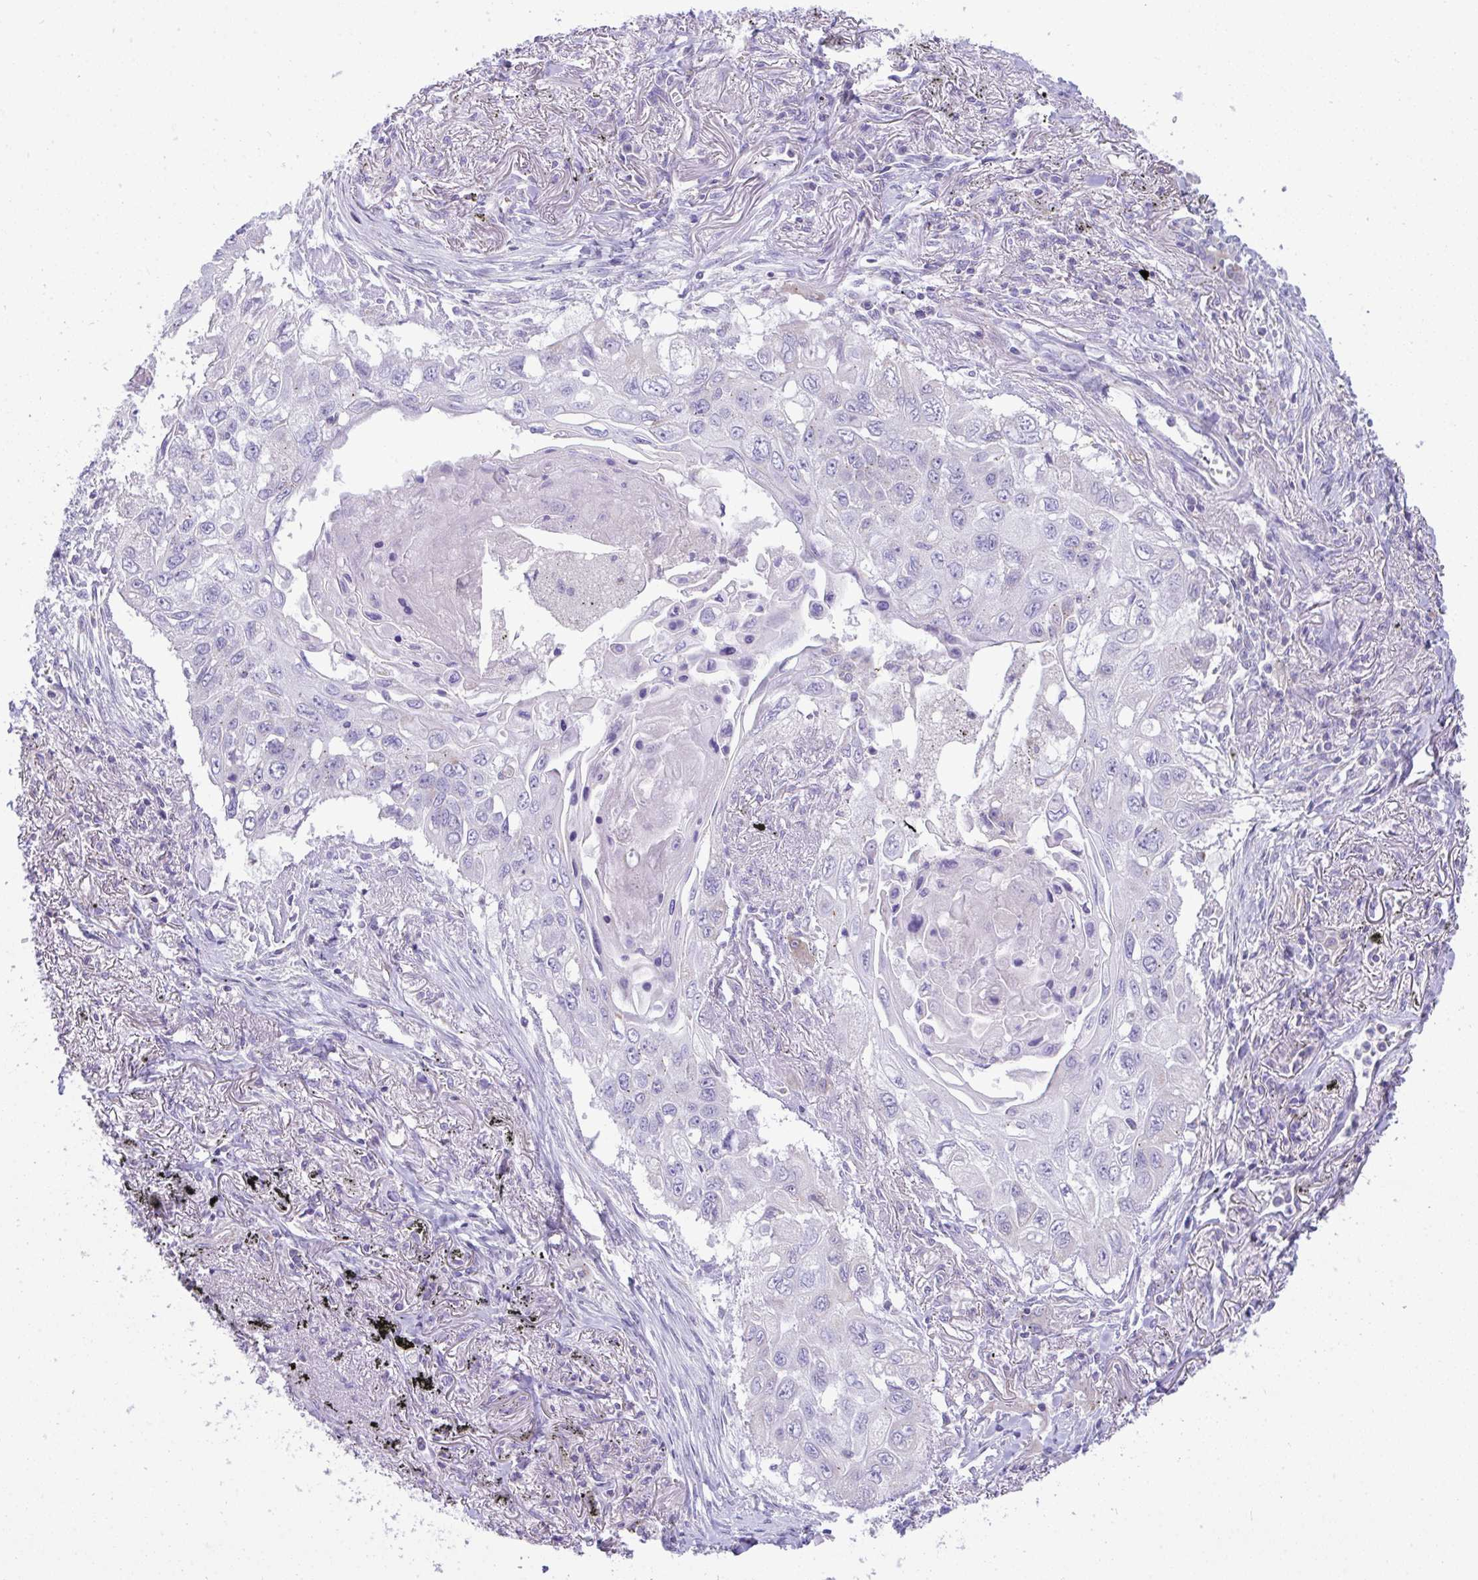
{"staining": {"intensity": "negative", "quantity": "none", "location": "none"}, "tissue": "lung cancer", "cell_type": "Tumor cells", "image_type": "cancer", "snomed": [{"axis": "morphology", "description": "Squamous cell carcinoma, NOS"}, {"axis": "topography", "description": "Lung"}], "caption": "Squamous cell carcinoma (lung) stained for a protein using immunohistochemistry (IHC) shows no expression tumor cells.", "gene": "PLA2G12B", "patient": {"sex": "male", "age": 75}}